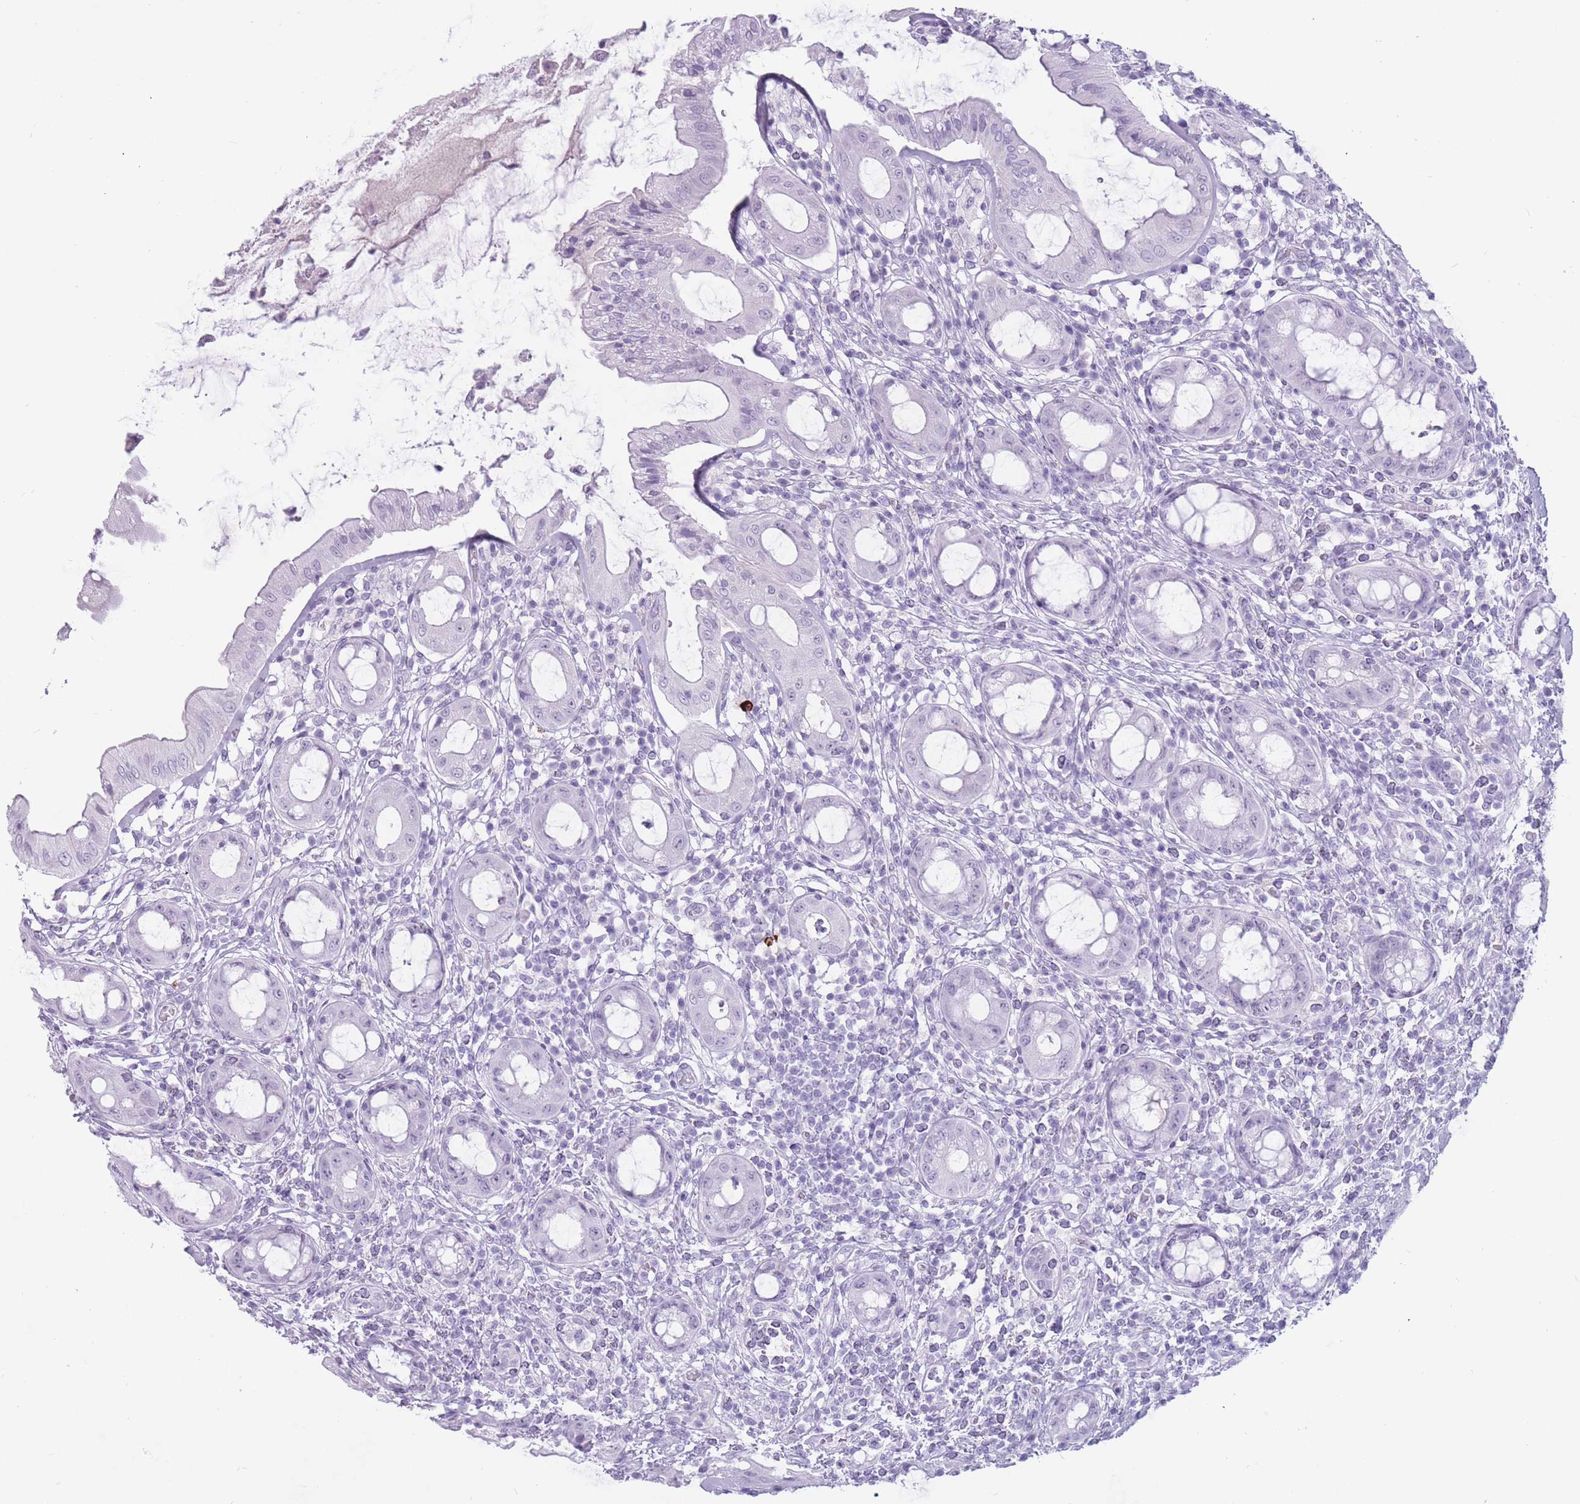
{"staining": {"intensity": "negative", "quantity": "none", "location": "none"}, "tissue": "rectum", "cell_type": "Glandular cells", "image_type": "normal", "snomed": [{"axis": "morphology", "description": "Normal tissue, NOS"}, {"axis": "topography", "description": "Rectum"}], "caption": "This image is of normal rectum stained with immunohistochemistry (IHC) to label a protein in brown with the nuclei are counter-stained blue. There is no staining in glandular cells.", "gene": "PNMA3", "patient": {"sex": "female", "age": 57}}